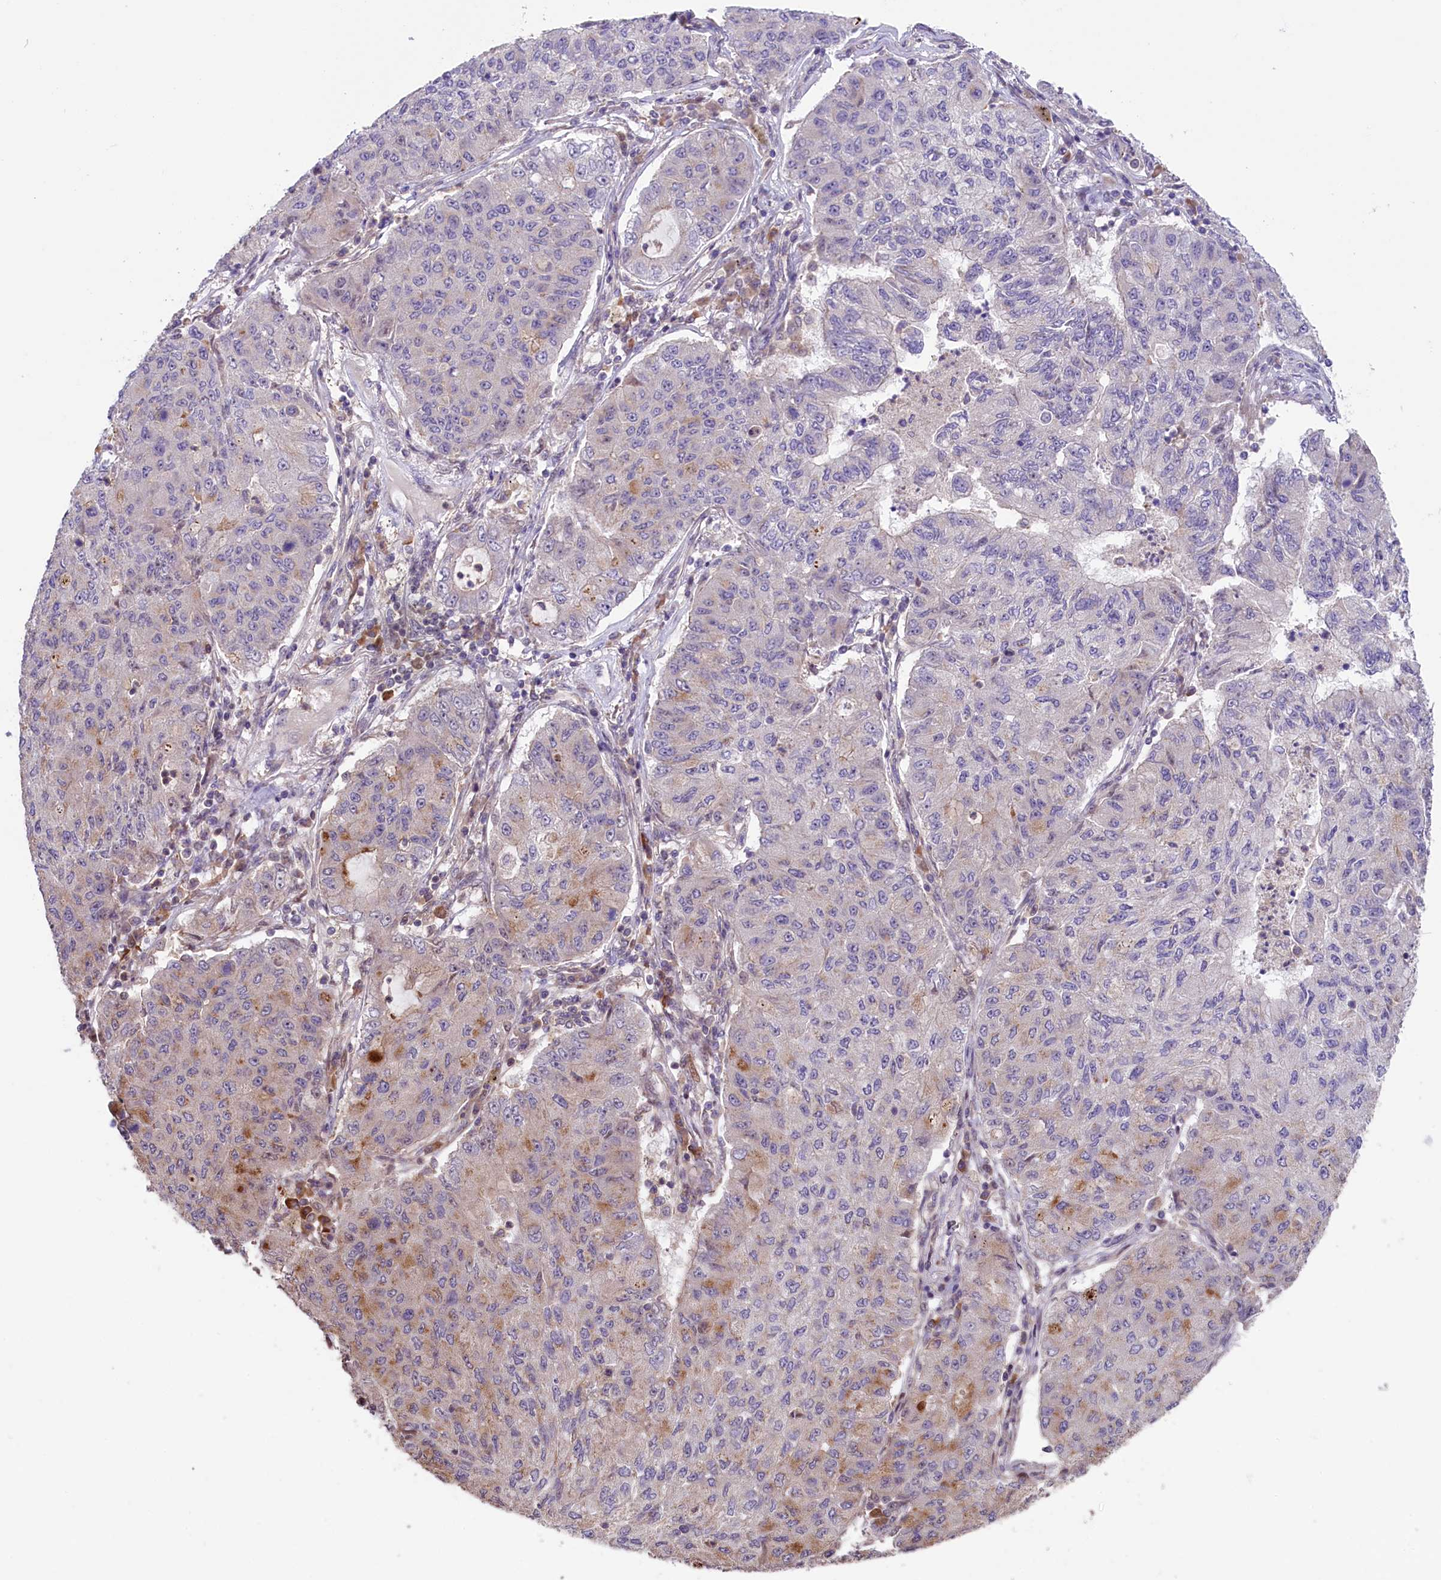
{"staining": {"intensity": "moderate", "quantity": "<25%", "location": "cytoplasmic/membranous"}, "tissue": "lung cancer", "cell_type": "Tumor cells", "image_type": "cancer", "snomed": [{"axis": "morphology", "description": "Squamous cell carcinoma, NOS"}, {"axis": "topography", "description": "Lung"}], "caption": "Immunohistochemical staining of human lung squamous cell carcinoma displays low levels of moderate cytoplasmic/membranous positivity in approximately <25% of tumor cells. The staining was performed using DAB to visualize the protein expression in brown, while the nuclei were stained in blue with hematoxylin (Magnification: 20x).", "gene": "RIC8A", "patient": {"sex": "male", "age": 74}}